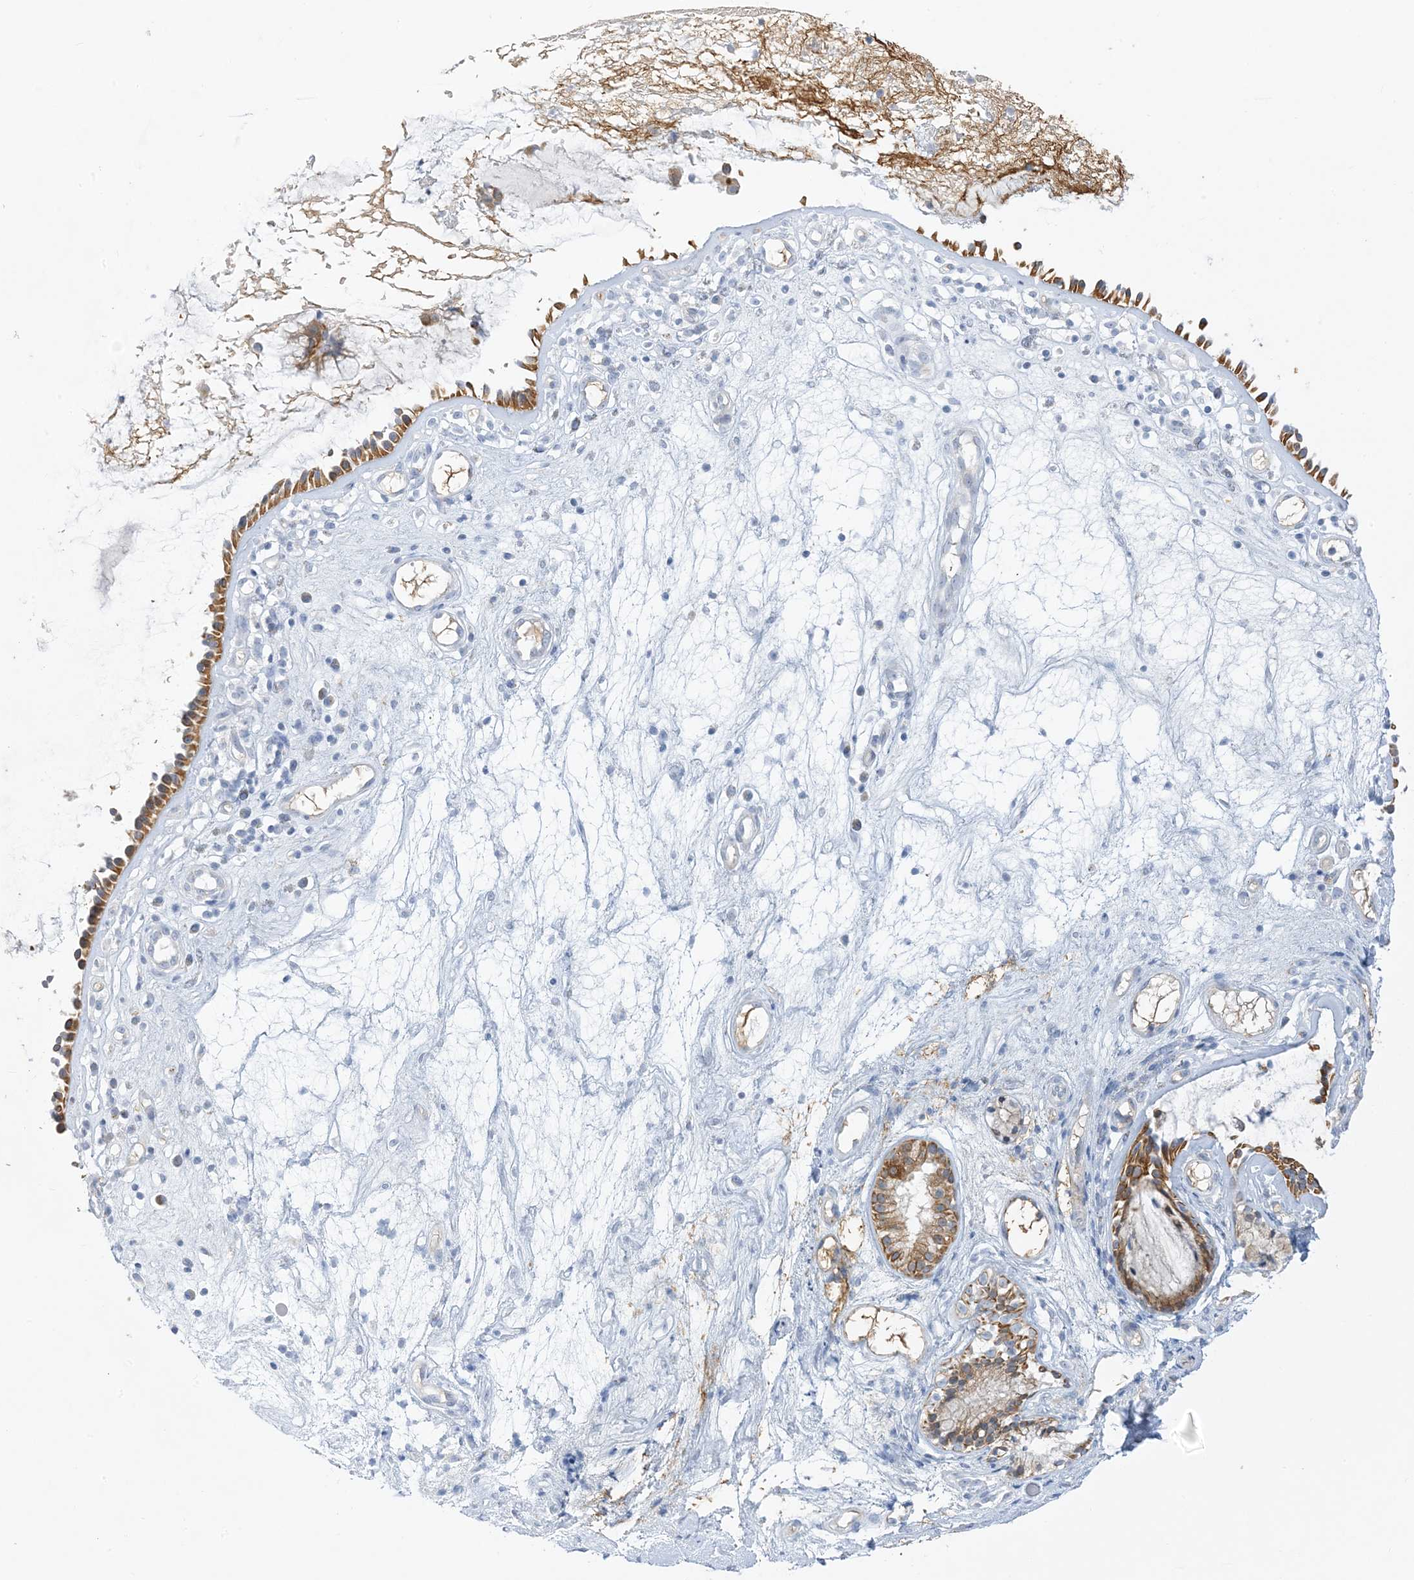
{"staining": {"intensity": "moderate", "quantity": ">75%", "location": "cytoplasmic/membranous"}, "tissue": "nasopharynx", "cell_type": "Respiratory epithelial cells", "image_type": "normal", "snomed": [{"axis": "morphology", "description": "Normal tissue, NOS"}, {"axis": "topography", "description": "Nasopharynx"}], "caption": "Normal nasopharynx exhibits moderate cytoplasmic/membranous positivity in about >75% of respiratory epithelial cells.", "gene": "XIRP2", "patient": {"sex": "female", "age": 39}}